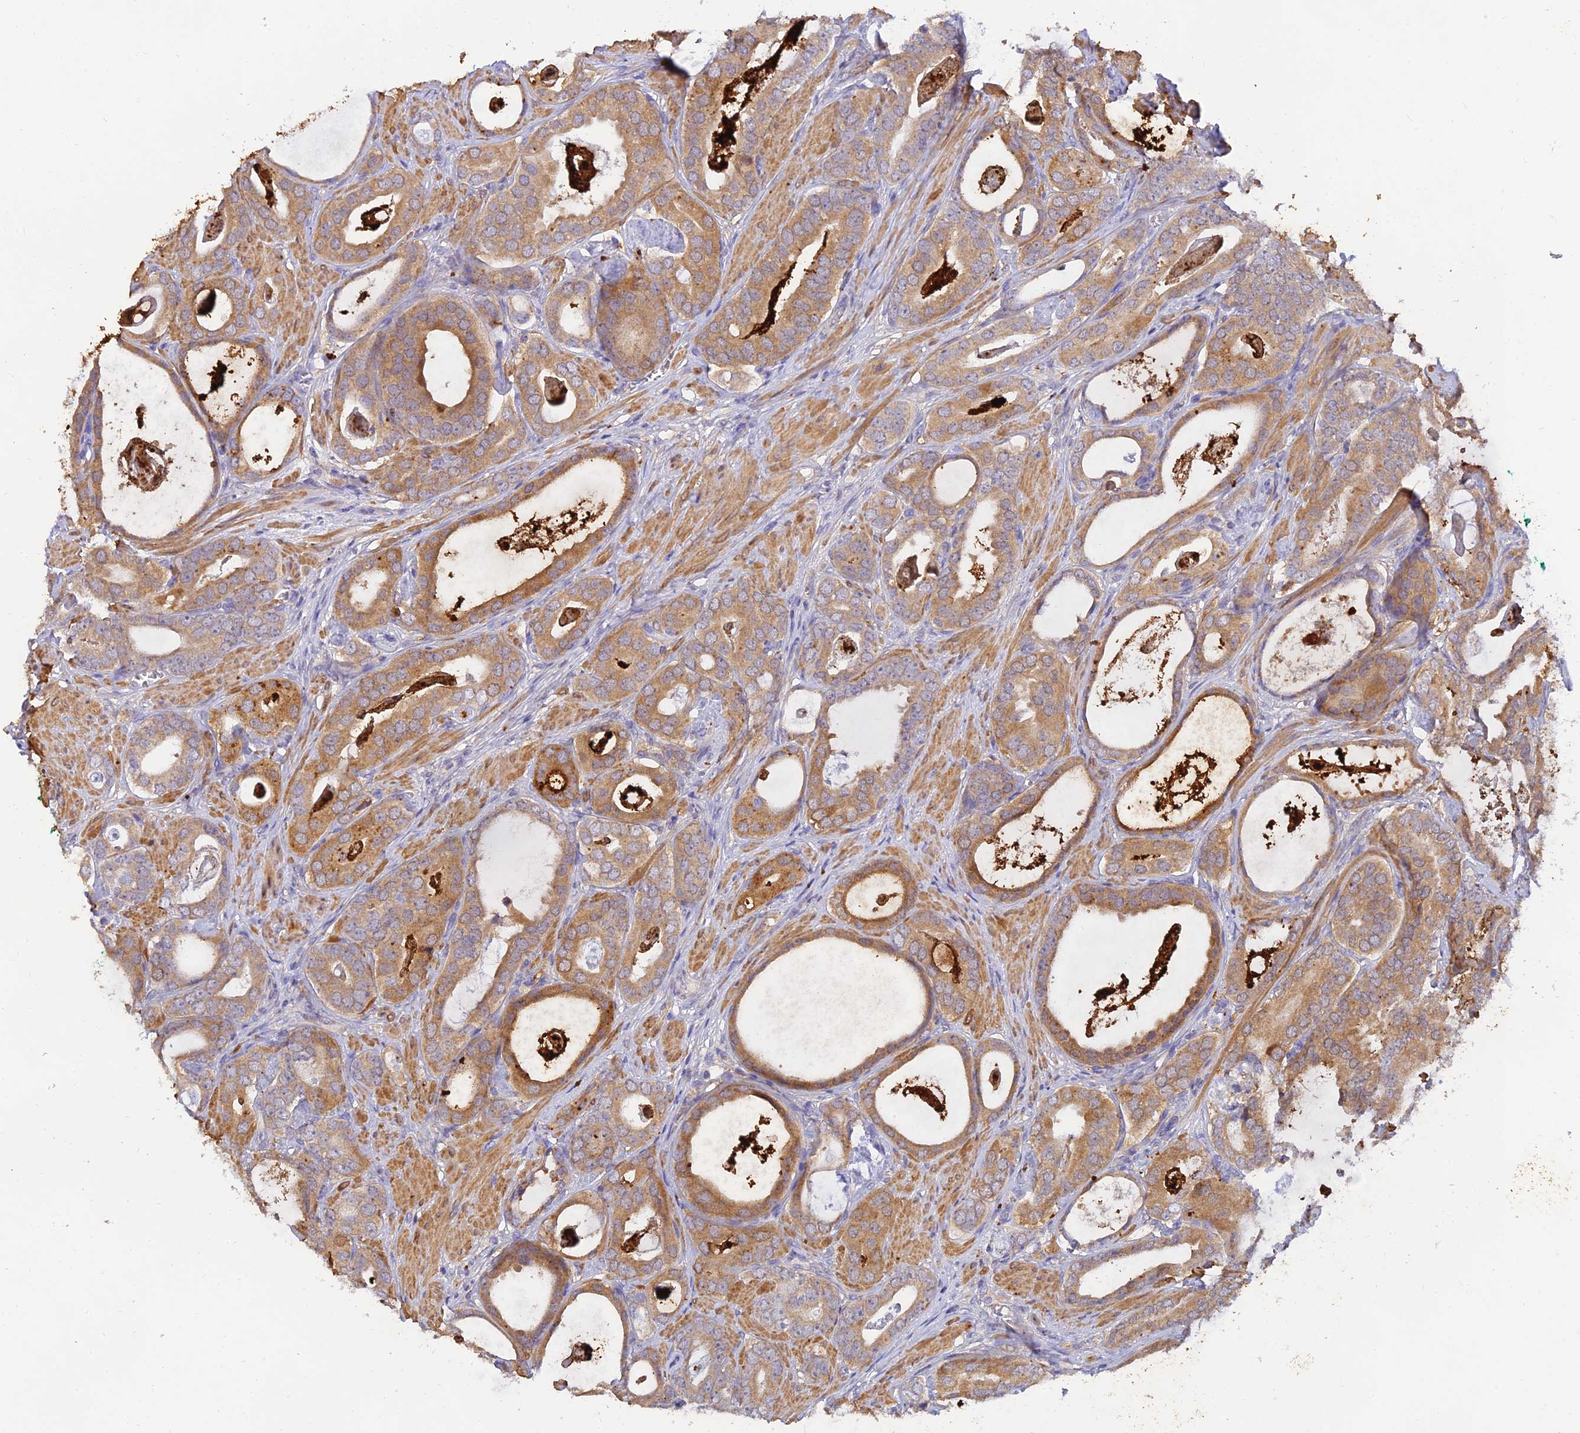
{"staining": {"intensity": "moderate", "quantity": ">75%", "location": "cytoplasmic/membranous"}, "tissue": "prostate cancer", "cell_type": "Tumor cells", "image_type": "cancer", "snomed": [{"axis": "morphology", "description": "Adenocarcinoma, Low grade"}, {"axis": "topography", "description": "Prostate"}], "caption": "Moderate cytoplasmic/membranous expression for a protein is appreciated in about >75% of tumor cells of prostate adenocarcinoma (low-grade) using immunohistochemistry.", "gene": "ACSM5", "patient": {"sex": "male", "age": 71}}